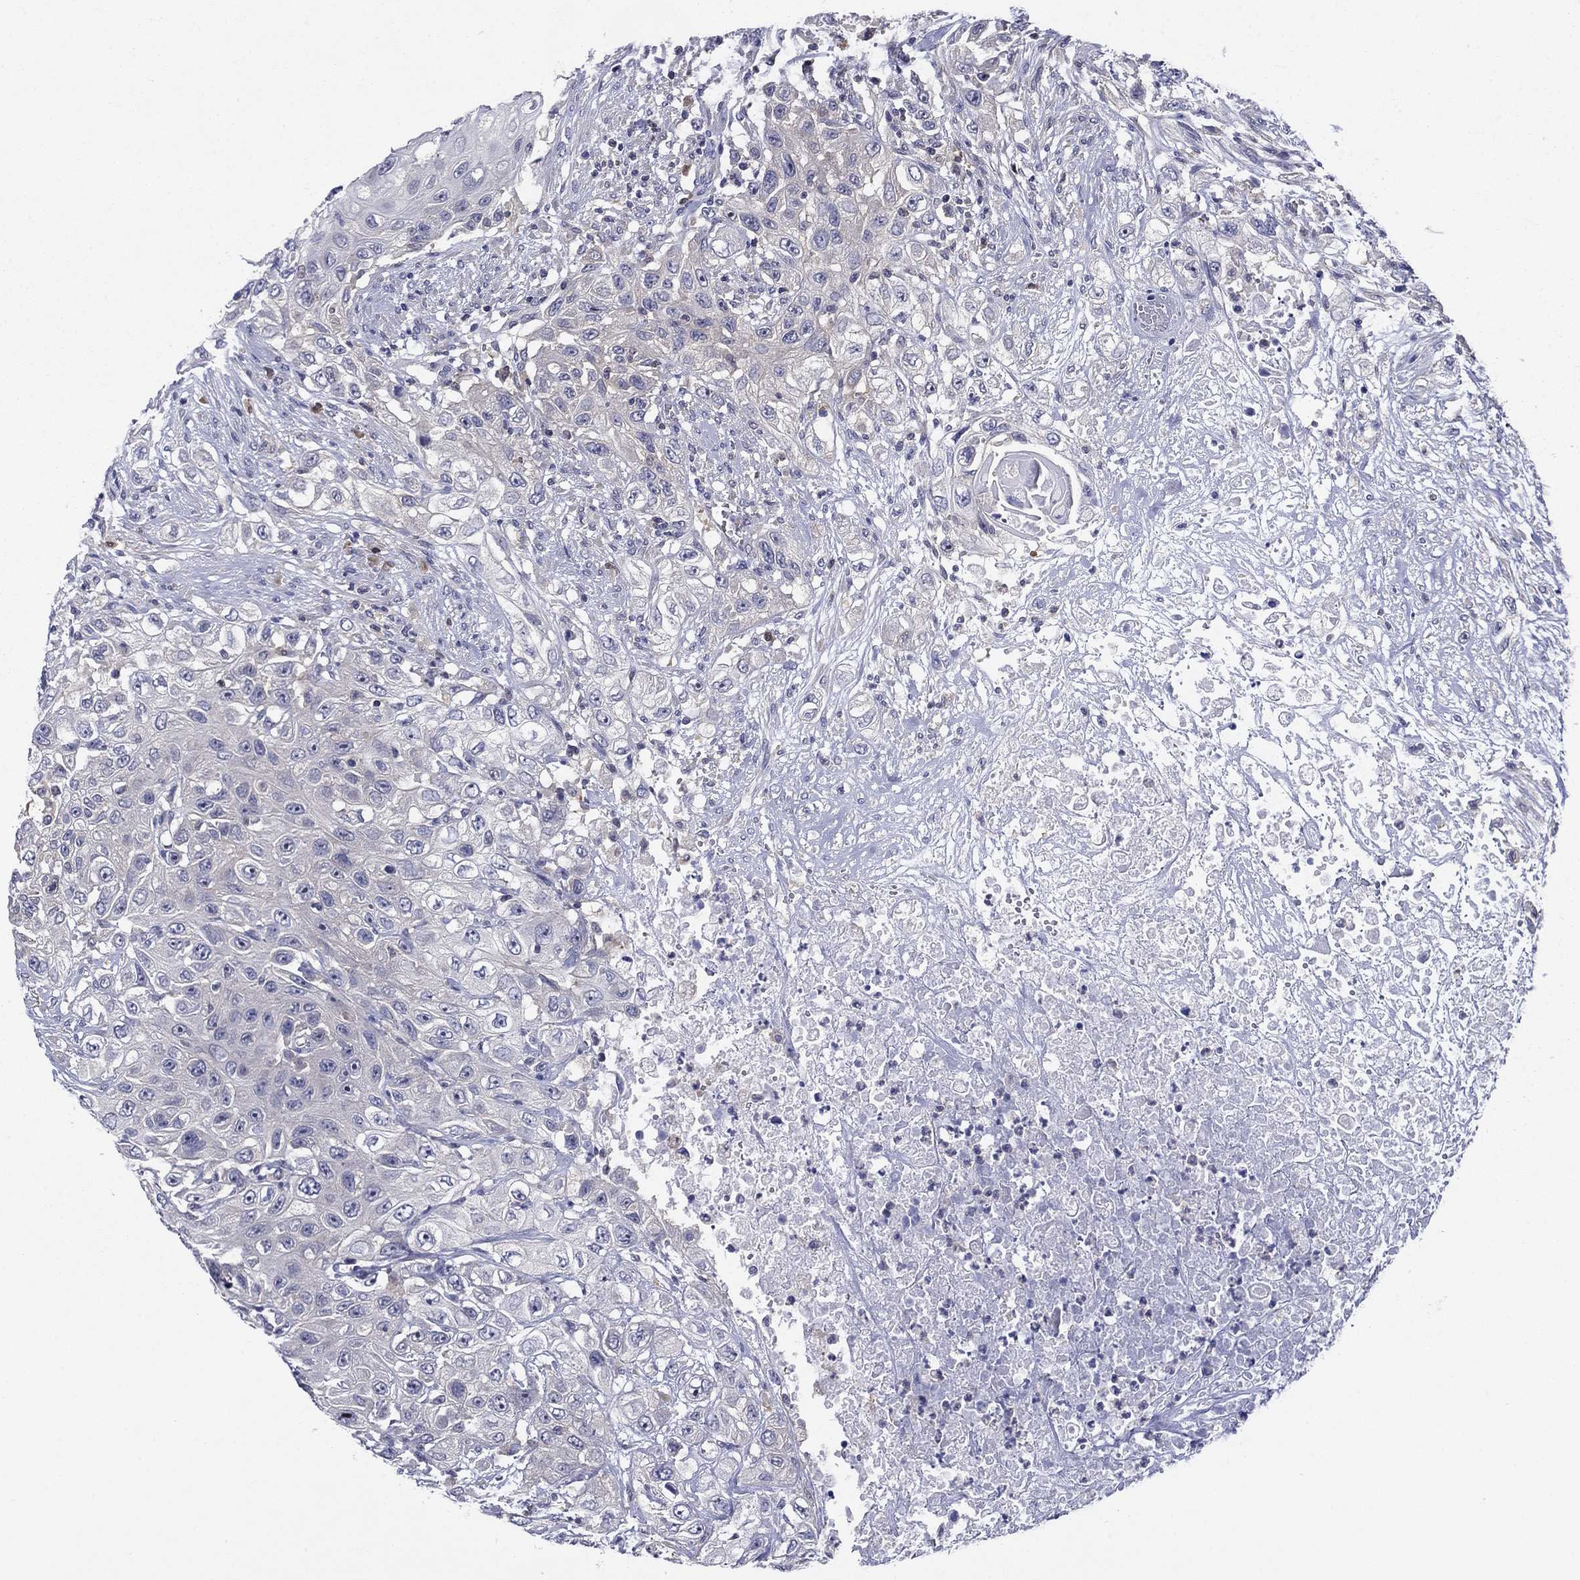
{"staining": {"intensity": "negative", "quantity": "none", "location": "none"}, "tissue": "urothelial cancer", "cell_type": "Tumor cells", "image_type": "cancer", "snomed": [{"axis": "morphology", "description": "Urothelial carcinoma, High grade"}, {"axis": "topography", "description": "Urinary bladder"}], "caption": "Tumor cells show no significant staining in urothelial cancer. Nuclei are stained in blue.", "gene": "POU2F2", "patient": {"sex": "female", "age": 56}}